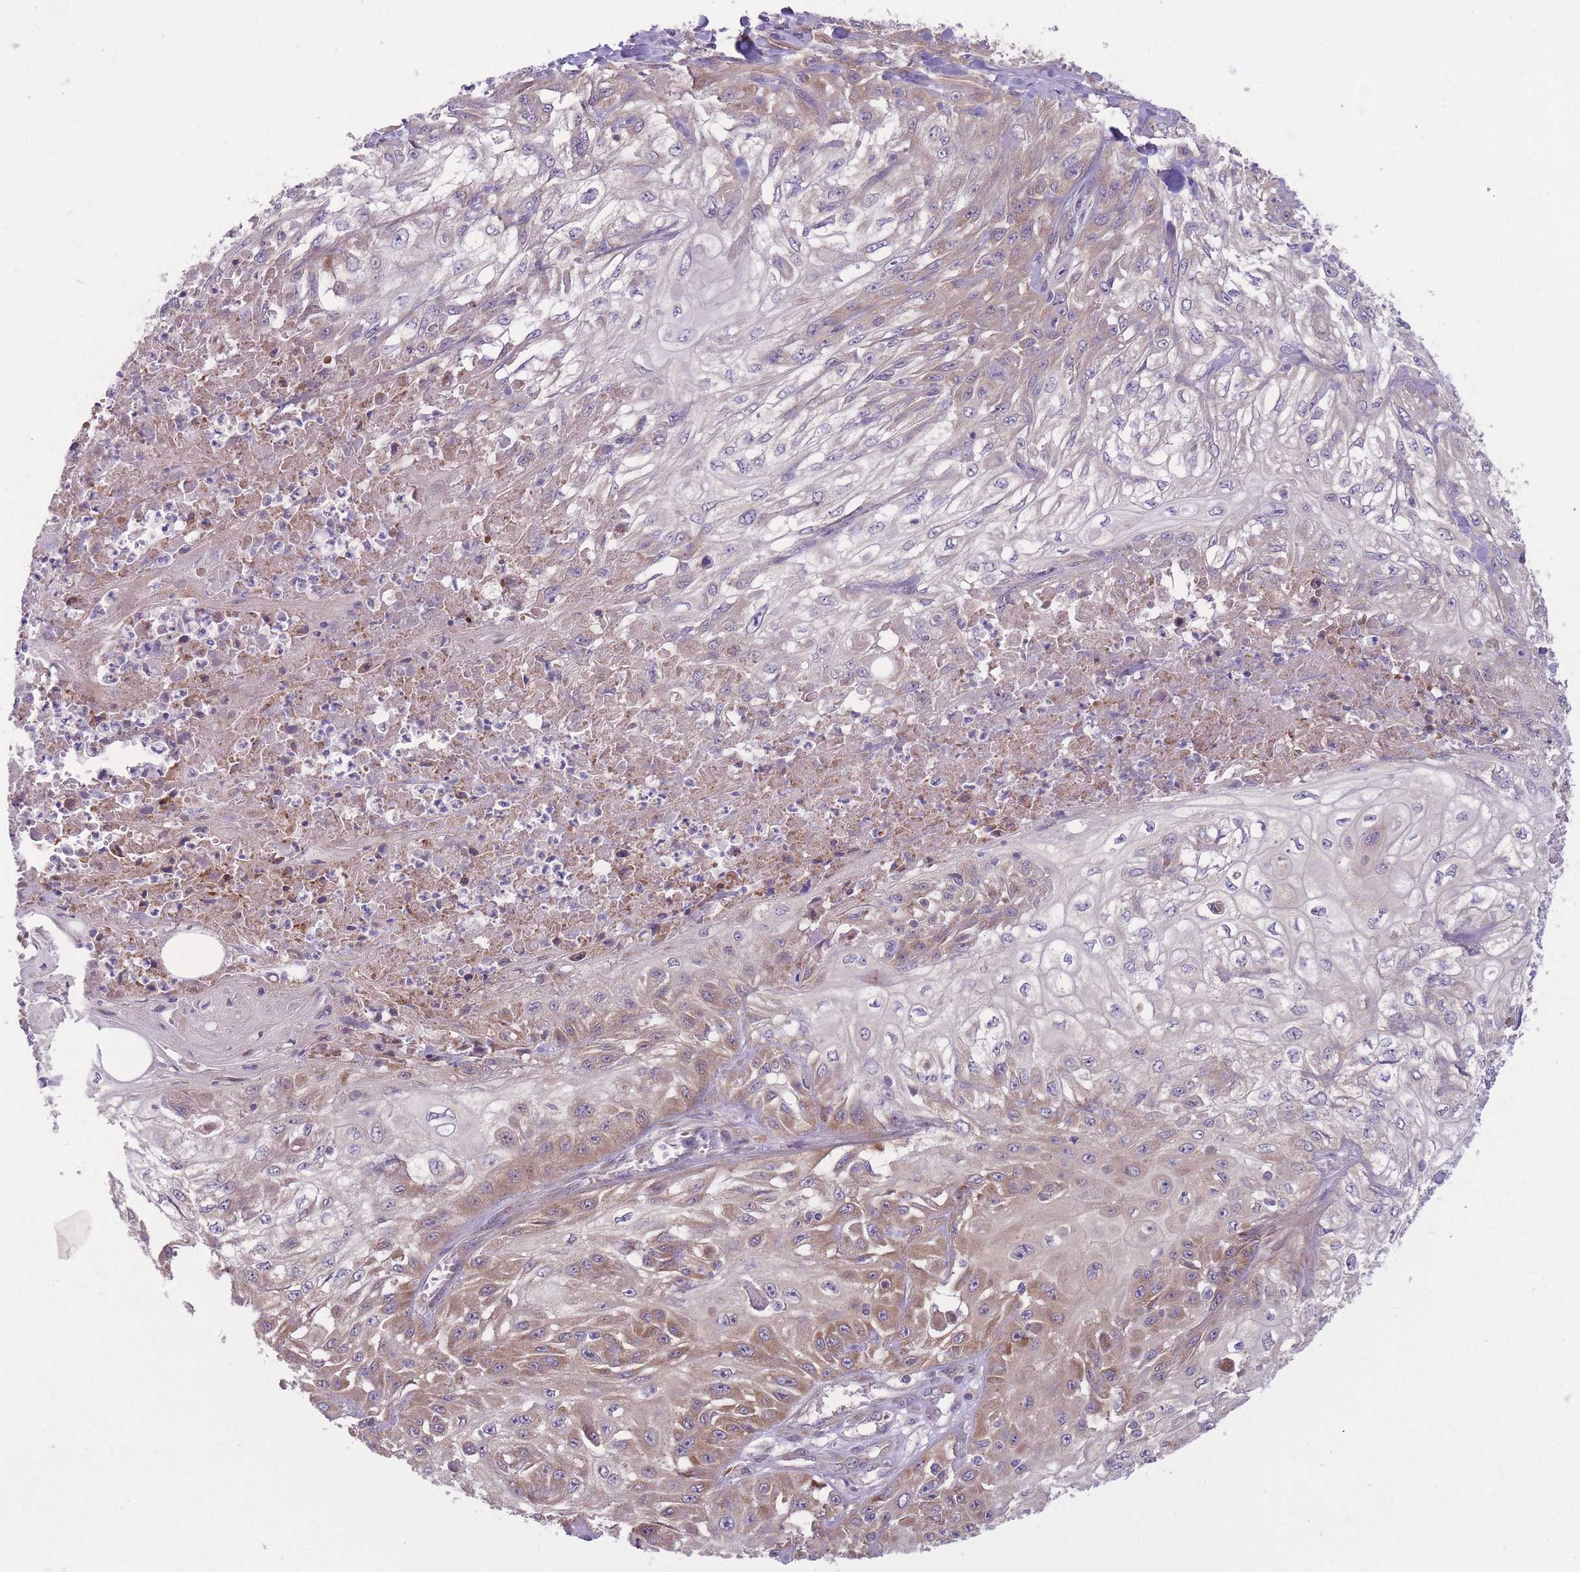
{"staining": {"intensity": "moderate", "quantity": "25%-75%", "location": "cytoplasmic/membranous"}, "tissue": "skin cancer", "cell_type": "Tumor cells", "image_type": "cancer", "snomed": [{"axis": "morphology", "description": "Squamous cell carcinoma, NOS"}, {"axis": "morphology", "description": "Squamous cell carcinoma, metastatic, NOS"}, {"axis": "topography", "description": "Skin"}, {"axis": "topography", "description": "Lymph node"}], "caption": "About 25%-75% of tumor cells in metastatic squamous cell carcinoma (skin) show moderate cytoplasmic/membranous protein positivity as visualized by brown immunohistochemical staining.", "gene": "CCT6B", "patient": {"sex": "male", "age": 75}}